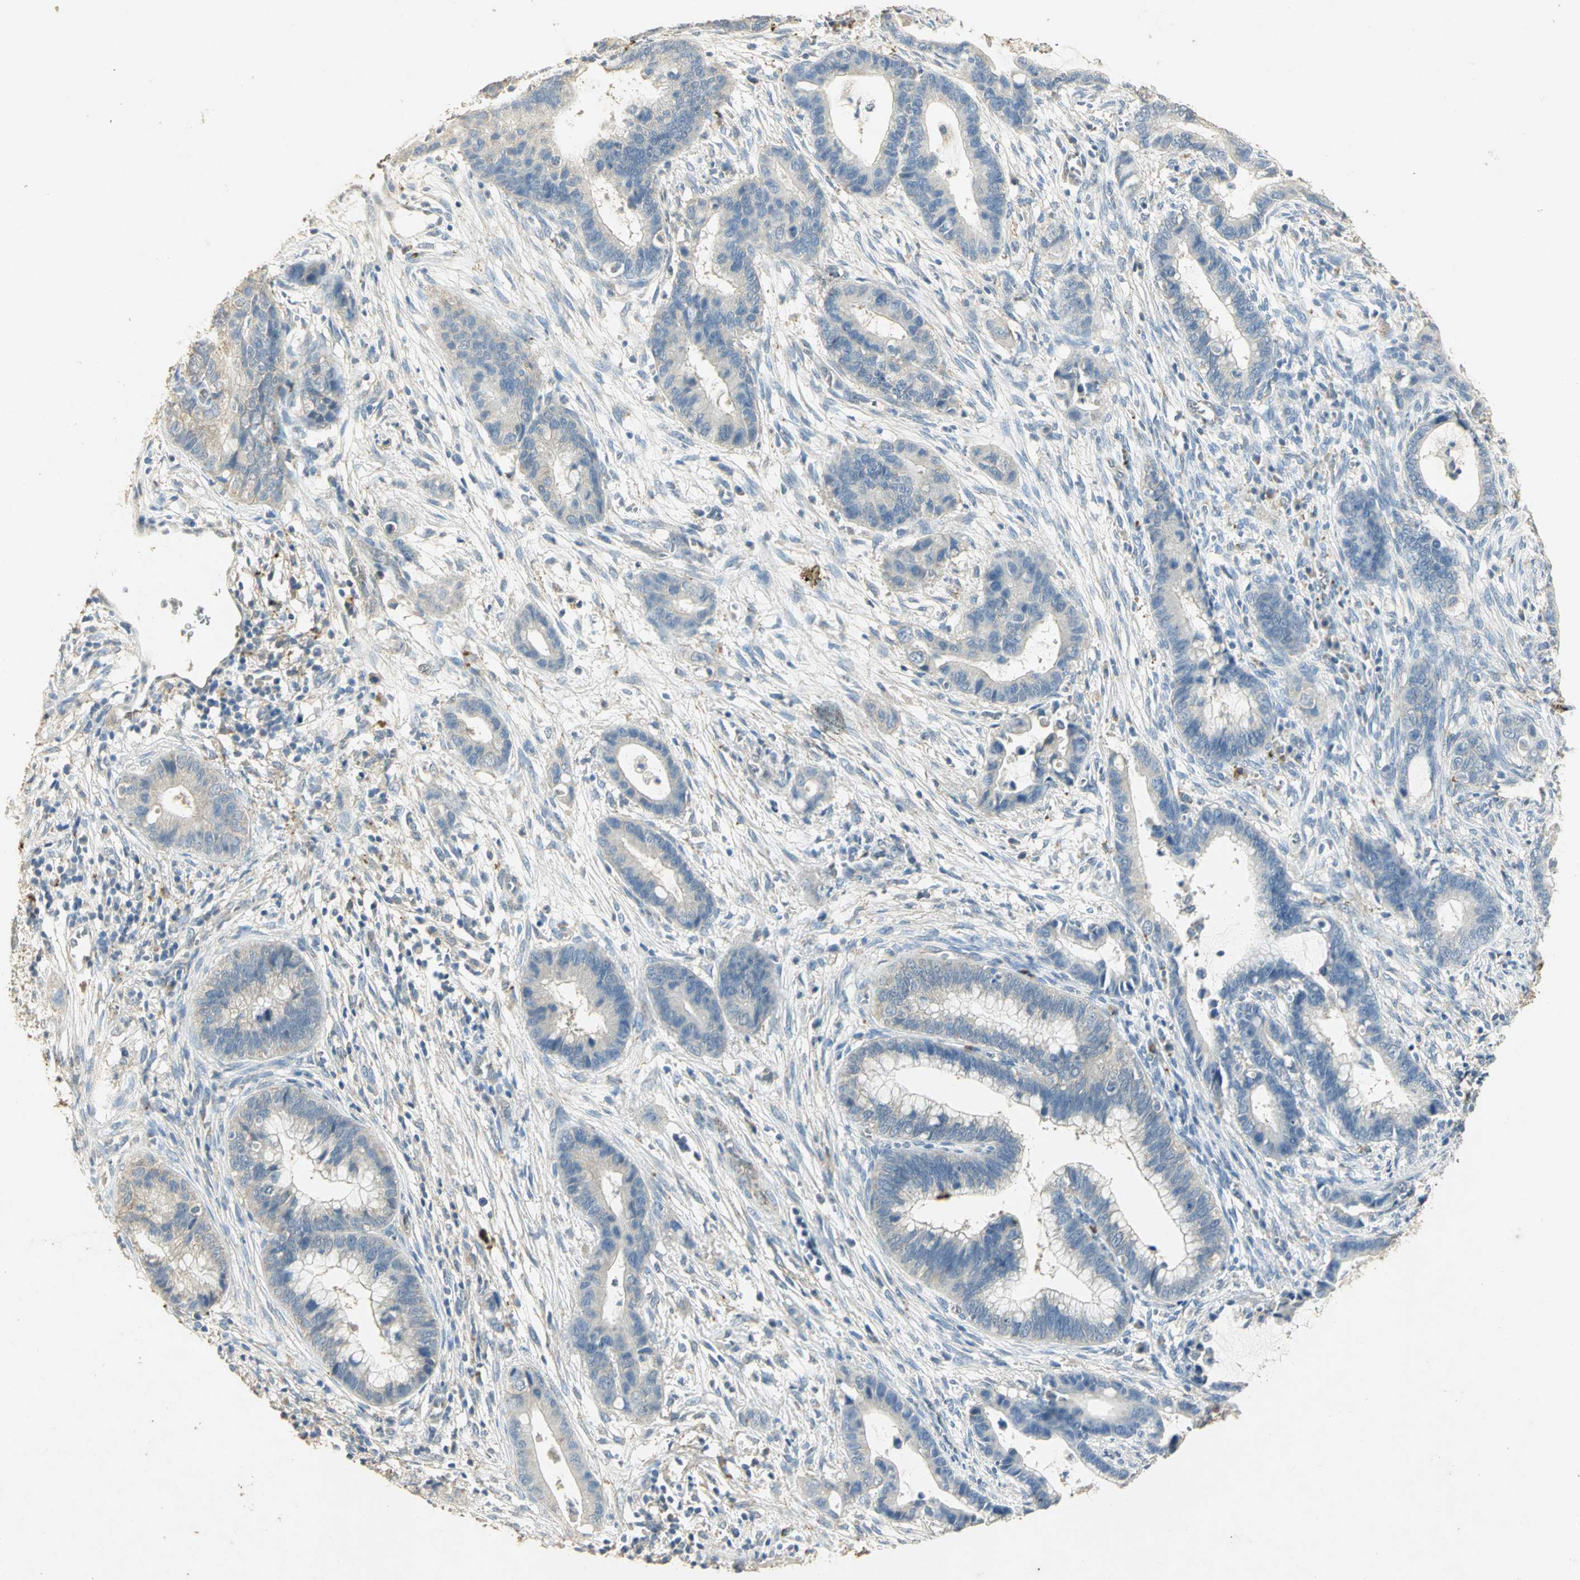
{"staining": {"intensity": "negative", "quantity": "none", "location": "none"}, "tissue": "cervical cancer", "cell_type": "Tumor cells", "image_type": "cancer", "snomed": [{"axis": "morphology", "description": "Adenocarcinoma, NOS"}, {"axis": "topography", "description": "Cervix"}], "caption": "Image shows no protein positivity in tumor cells of cervical adenocarcinoma tissue.", "gene": "ASB9", "patient": {"sex": "female", "age": 44}}